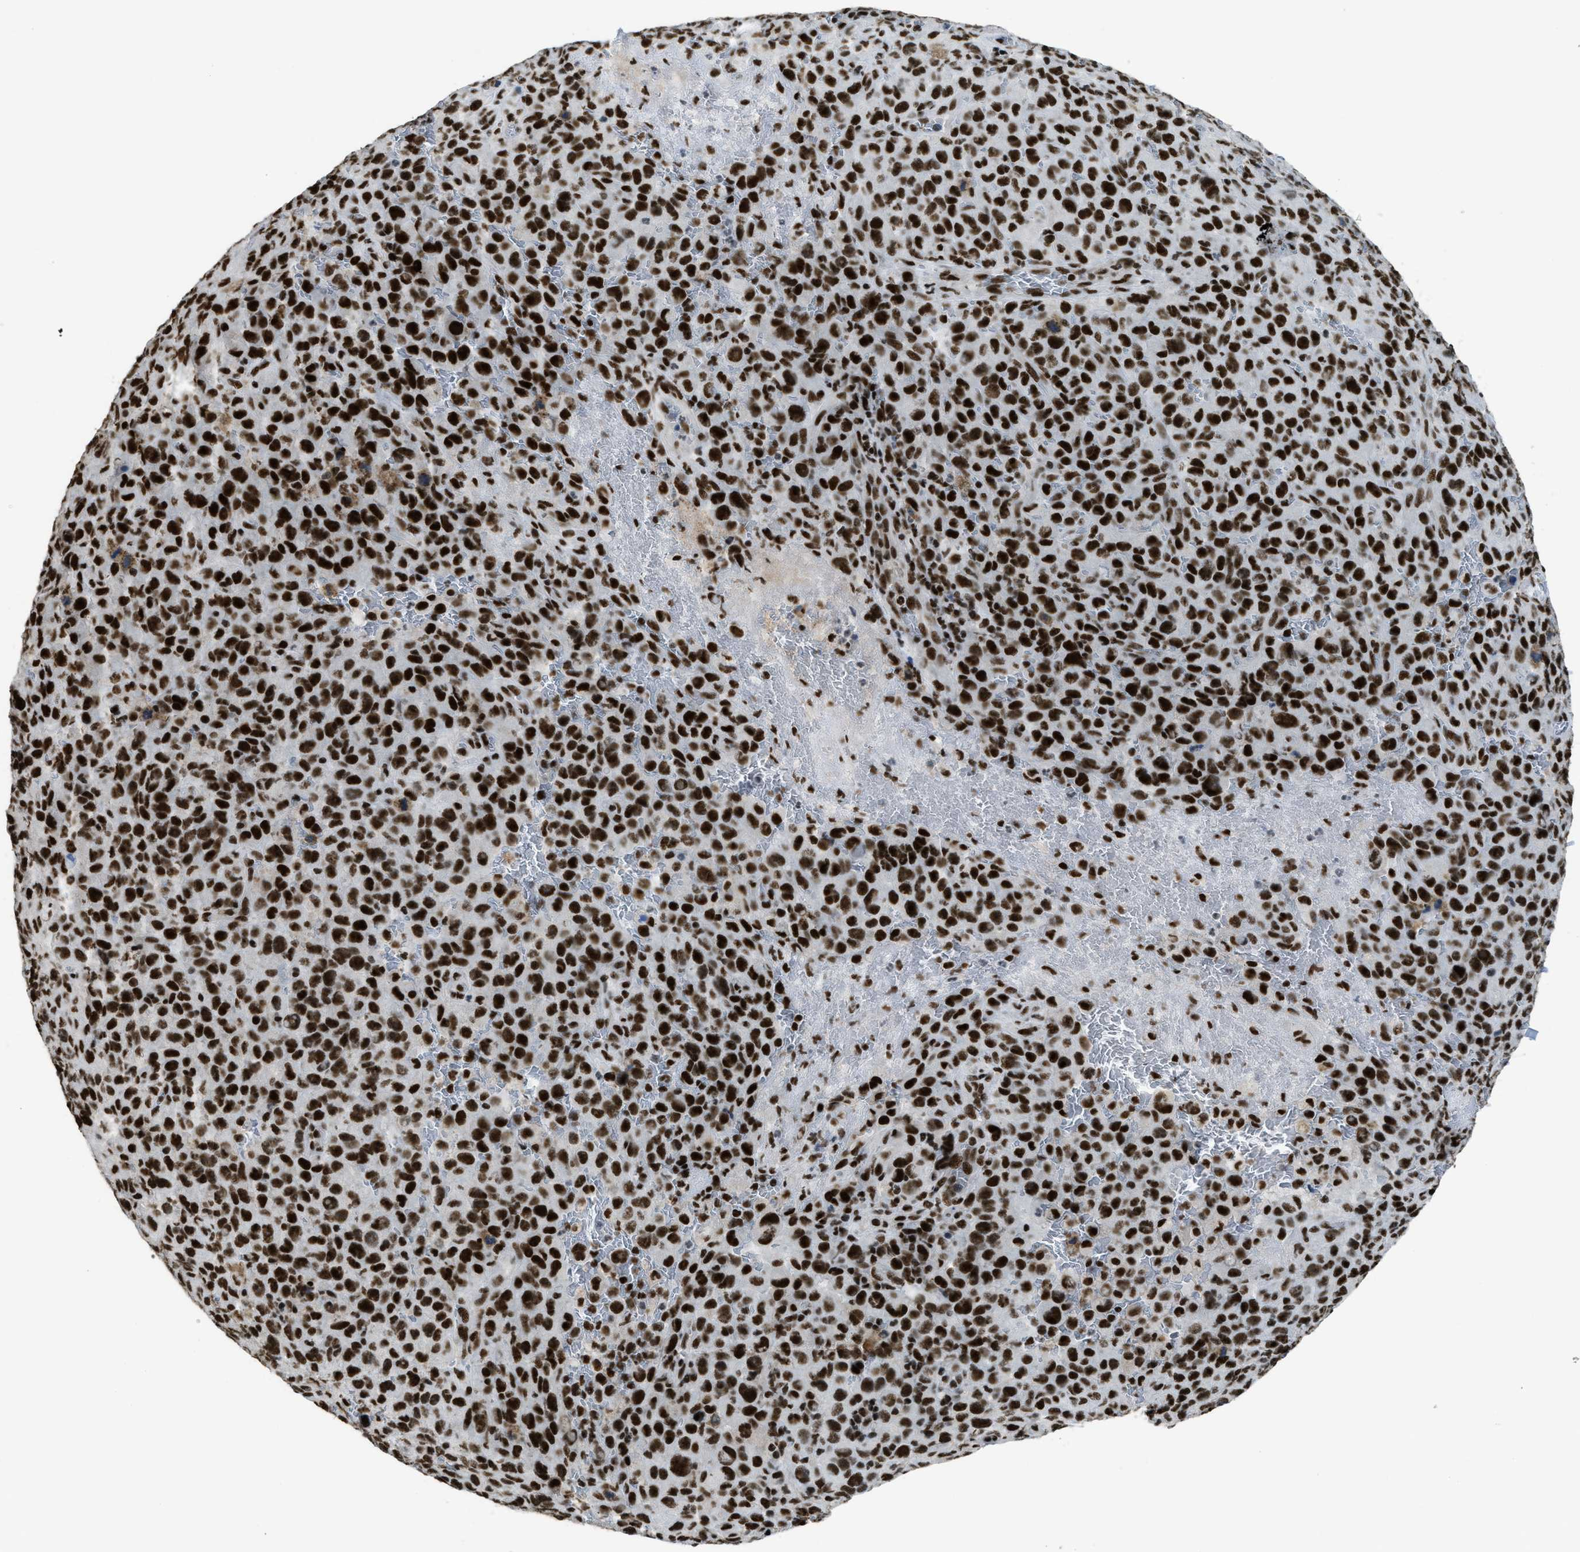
{"staining": {"intensity": "strong", "quantity": ">75%", "location": "nuclear"}, "tissue": "melanoma", "cell_type": "Tumor cells", "image_type": "cancer", "snomed": [{"axis": "morphology", "description": "Malignant melanoma, NOS"}, {"axis": "topography", "description": "Skin"}], "caption": "DAB immunohistochemical staining of melanoma demonstrates strong nuclear protein staining in approximately >75% of tumor cells. (brown staining indicates protein expression, while blue staining denotes nuclei).", "gene": "SCAF4", "patient": {"sex": "female", "age": 82}}